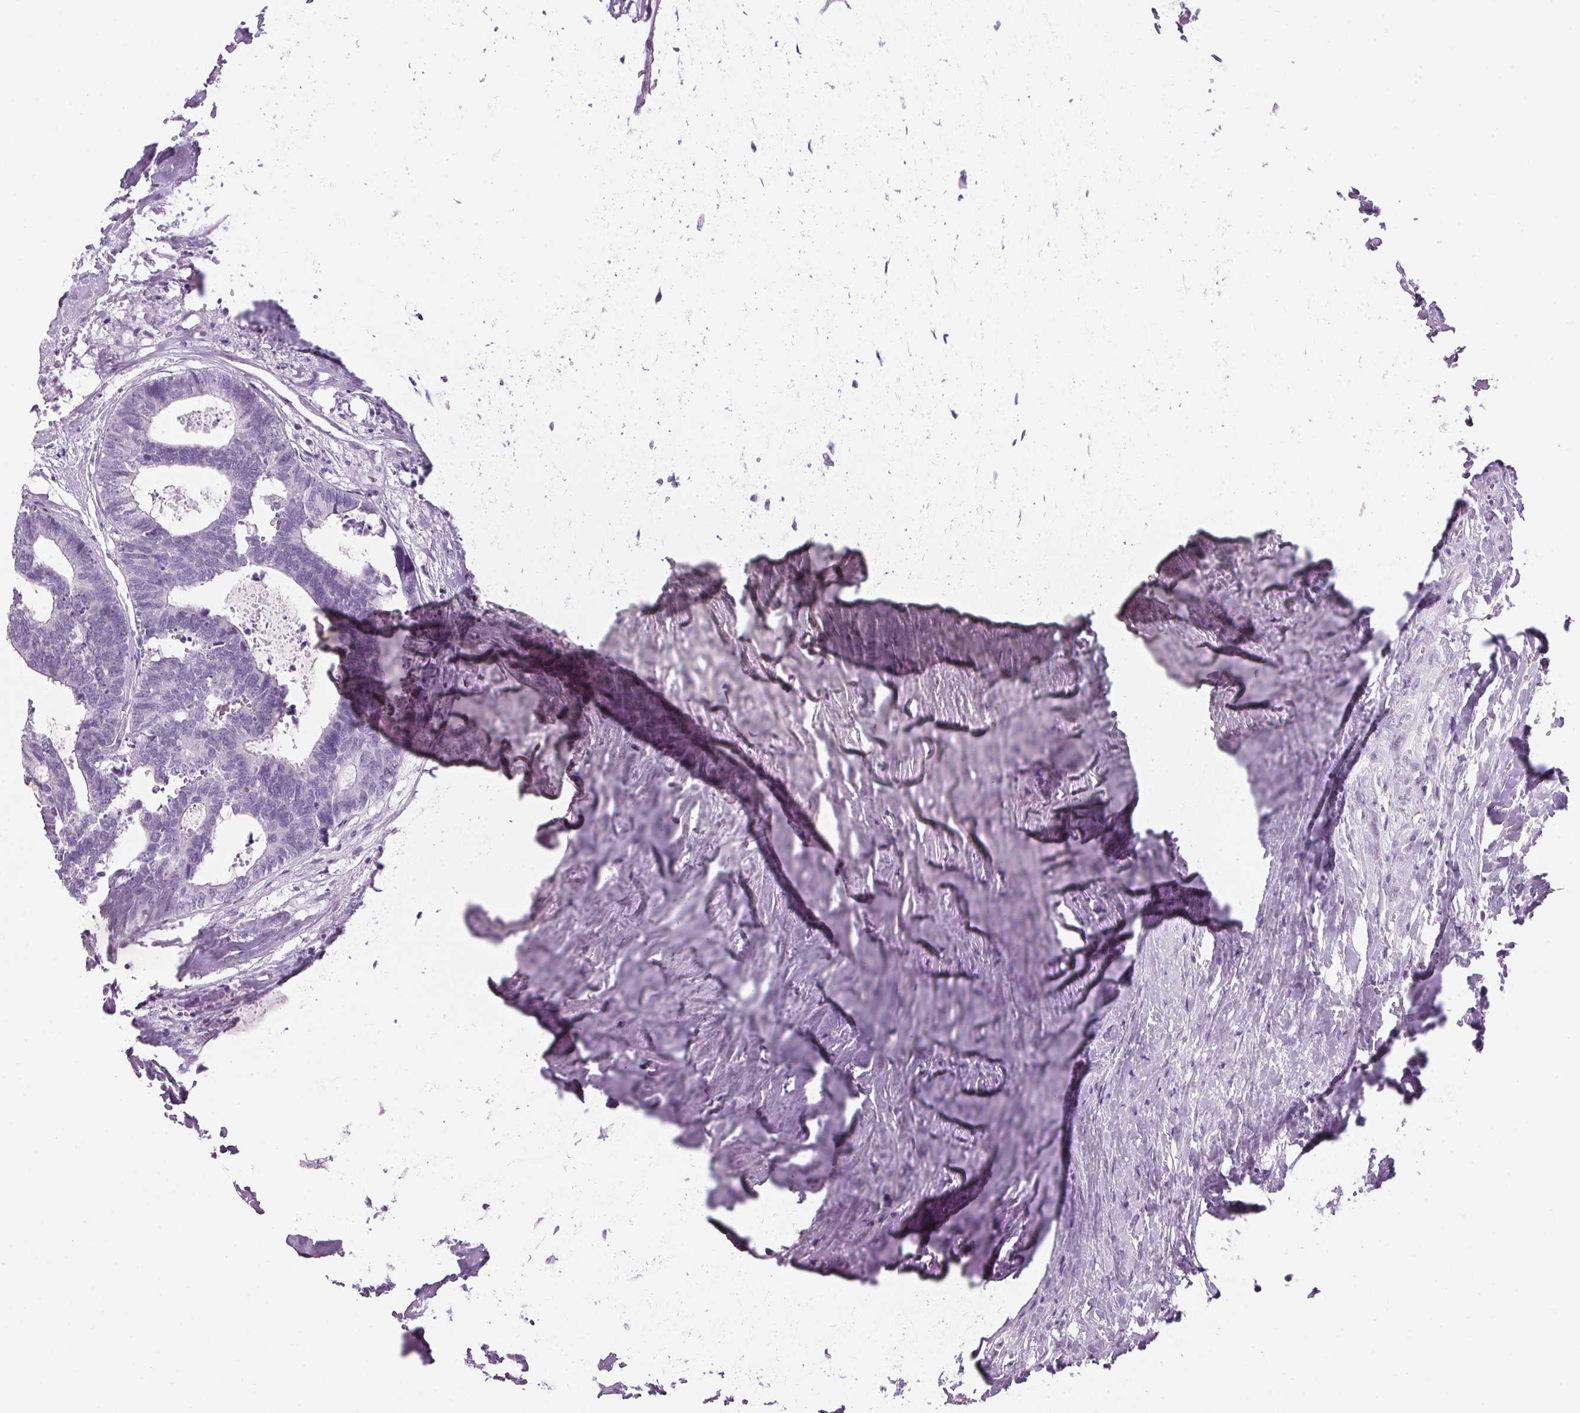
{"staining": {"intensity": "negative", "quantity": "none", "location": "none"}, "tissue": "colorectal cancer", "cell_type": "Tumor cells", "image_type": "cancer", "snomed": [{"axis": "morphology", "description": "Adenocarcinoma, NOS"}, {"axis": "topography", "description": "Colon"}, {"axis": "topography", "description": "Rectum"}], "caption": "A photomicrograph of human colorectal adenocarcinoma is negative for staining in tumor cells.", "gene": "PPP1R1A", "patient": {"sex": "male", "age": 57}}